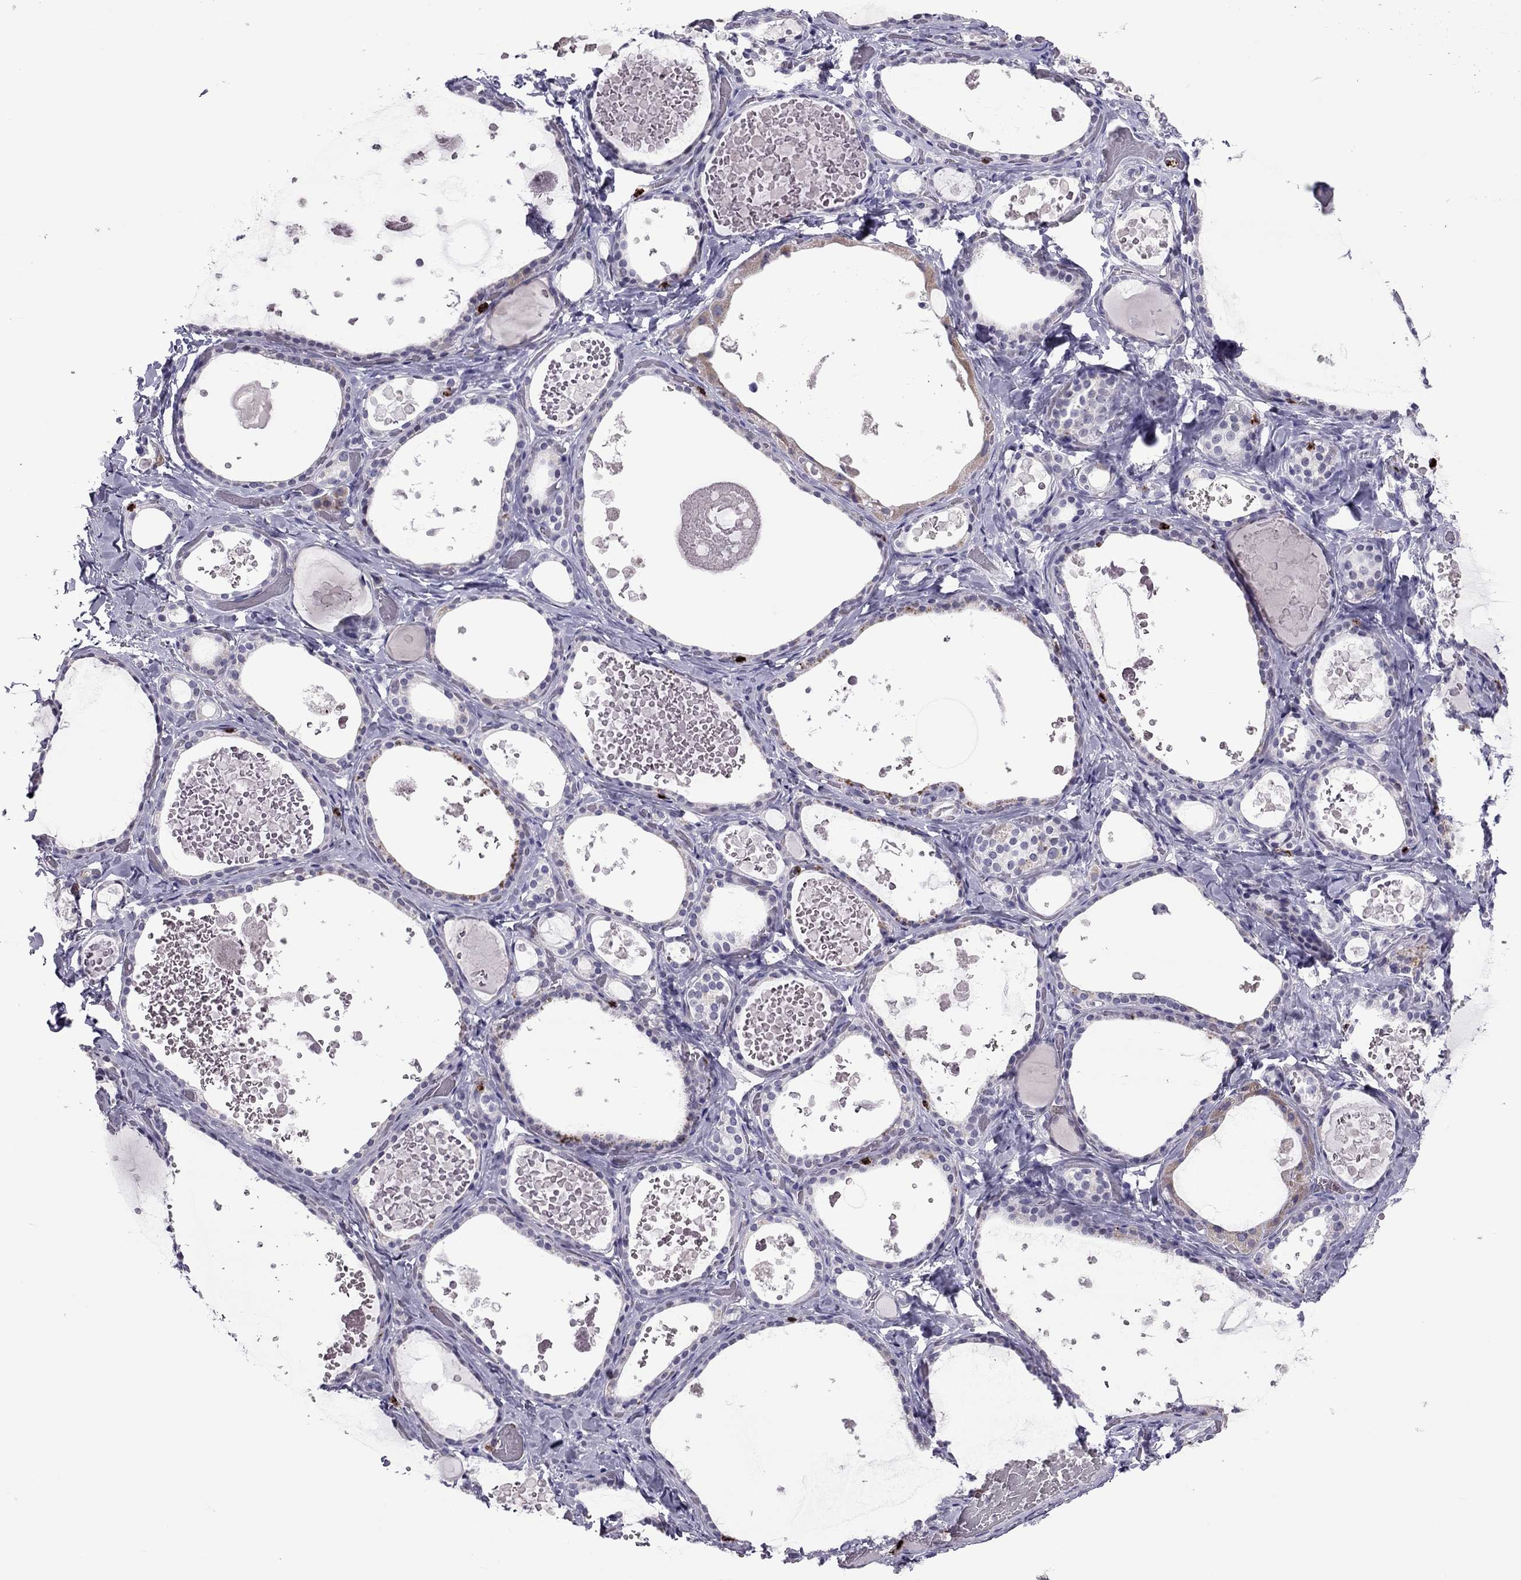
{"staining": {"intensity": "weak", "quantity": "<25%", "location": "cytoplasmic/membranous"}, "tissue": "thyroid gland", "cell_type": "Glandular cells", "image_type": "normal", "snomed": [{"axis": "morphology", "description": "Normal tissue, NOS"}, {"axis": "topography", "description": "Thyroid gland"}], "caption": "This is a image of immunohistochemistry (IHC) staining of unremarkable thyroid gland, which shows no staining in glandular cells. The staining is performed using DAB (3,3'-diaminobenzidine) brown chromogen with nuclei counter-stained in using hematoxylin.", "gene": "CCL27", "patient": {"sex": "female", "age": 56}}